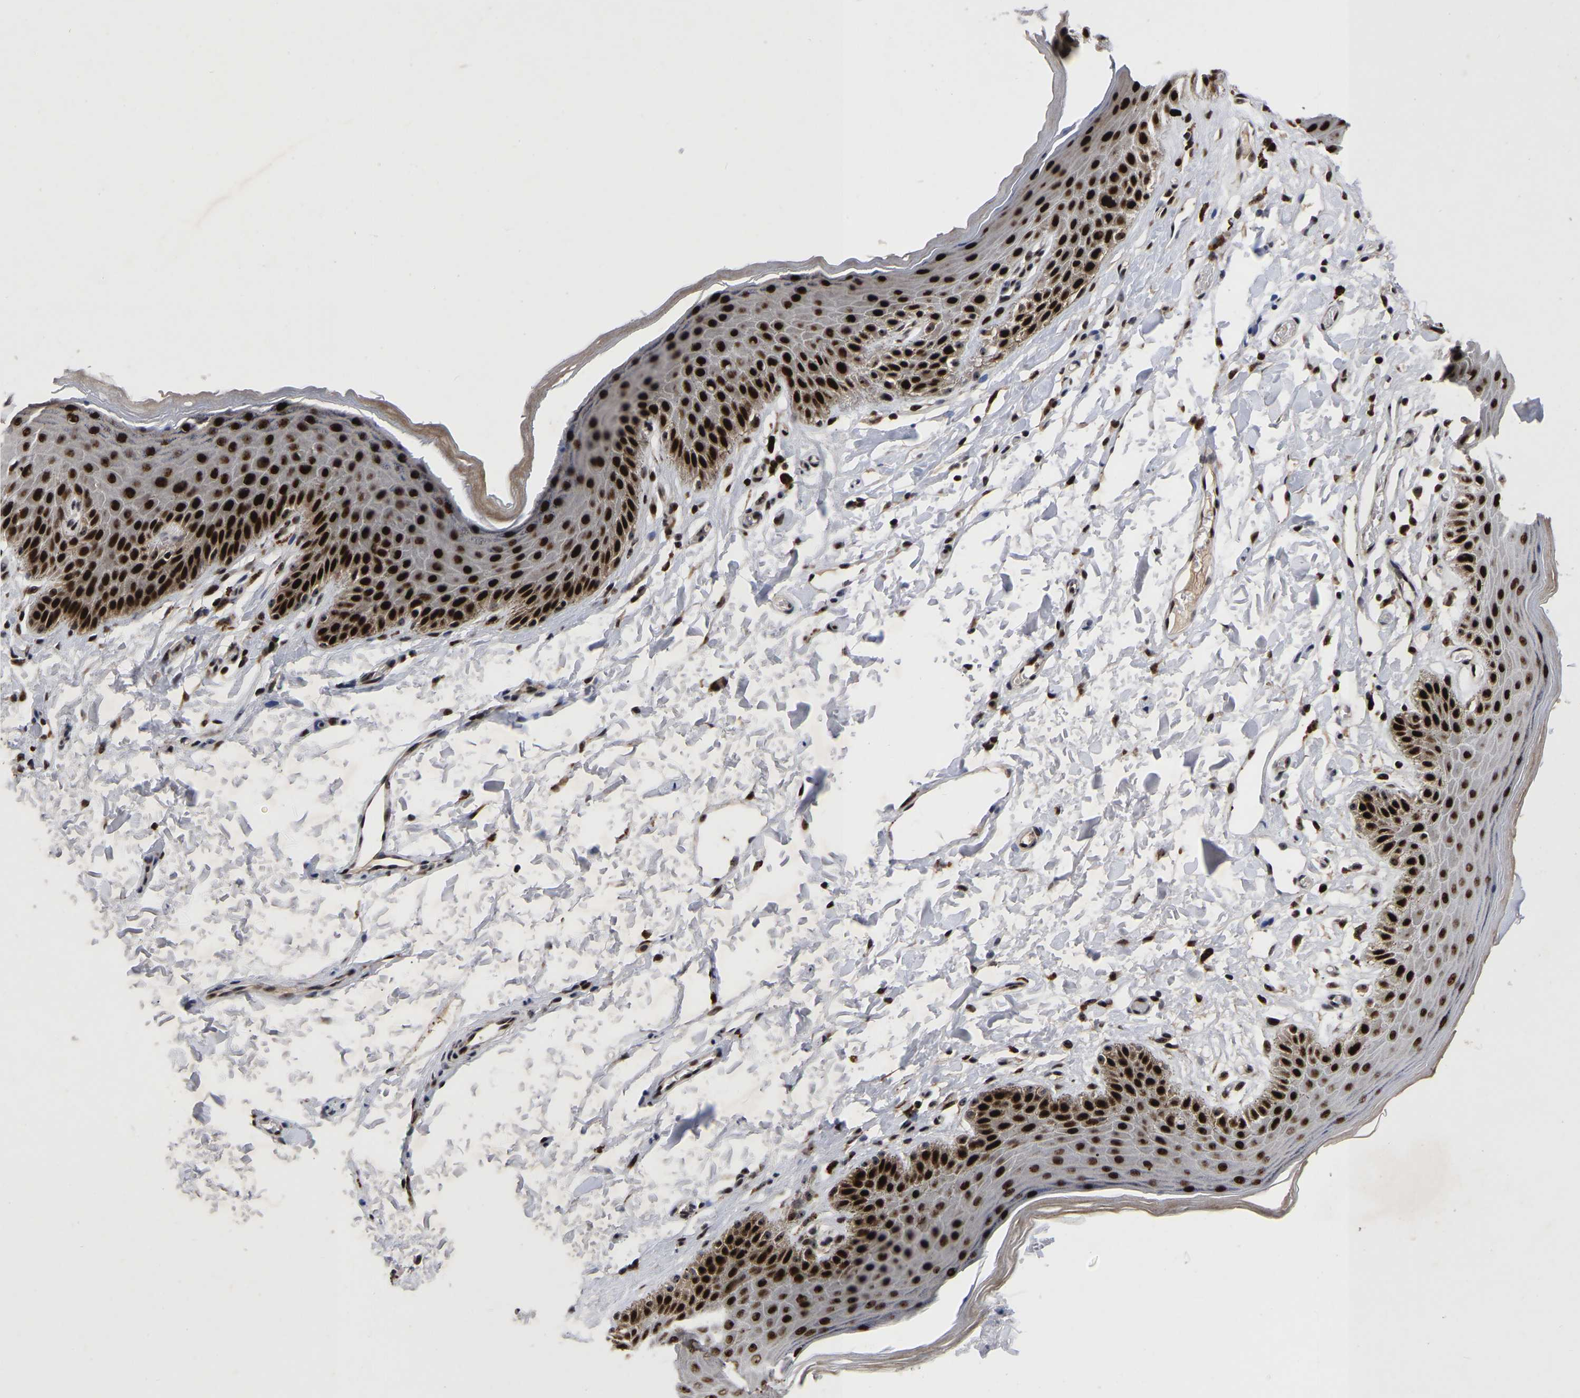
{"staining": {"intensity": "strong", "quantity": ">75%", "location": "nuclear"}, "tissue": "skin", "cell_type": "Epidermal cells", "image_type": "normal", "snomed": [{"axis": "morphology", "description": "Normal tissue, NOS"}, {"axis": "topography", "description": "Anal"}], "caption": "IHC histopathology image of unremarkable human skin stained for a protein (brown), which exhibits high levels of strong nuclear staining in approximately >75% of epidermal cells.", "gene": "JUNB", "patient": {"sex": "male", "age": 44}}